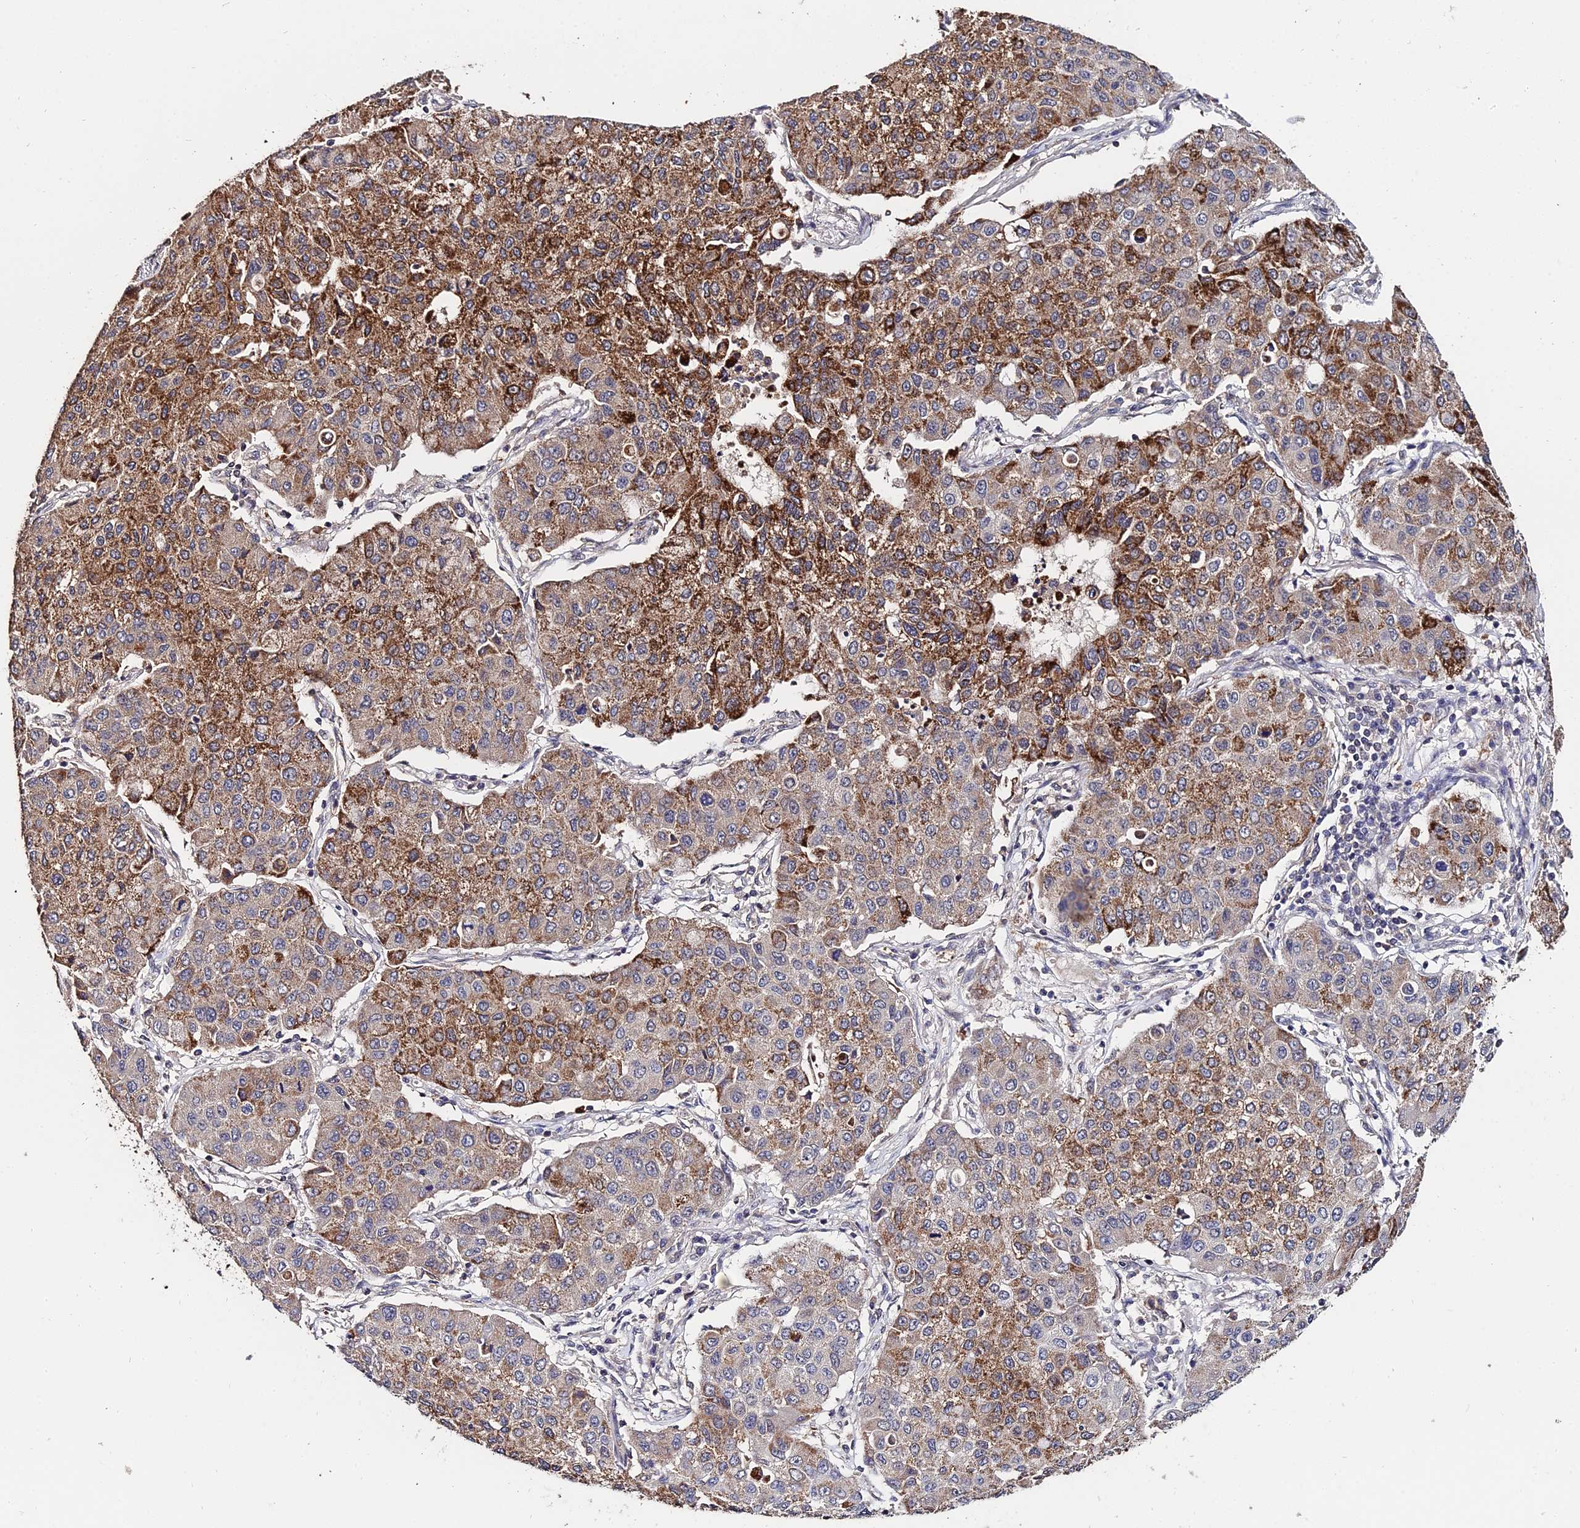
{"staining": {"intensity": "strong", "quantity": "25%-75%", "location": "cytoplasmic/membranous"}, "tissue": "lung cancer", "cell_type": "Tumor cells", "image_type": "cancer", "snomed": [{"axis": "morphology", "description": "Squamous cell carcinoma, NOS"}, {"axis": "topography", "description": "Lung"}], "caption": "The micrograph demonstrates a brown stain indicating the presence of a protein in the cytoplasmic/membranous of tumor cells in lung squamous cell carcinoma. The protein is stained brown, and the nuclei are stained in blue (DAB (3,3'-diaminobenzidine) IHC with brightfield microscopy, high magnification).", "gene": "LSM5", "patient": {"sex": "male", "age": 74}}